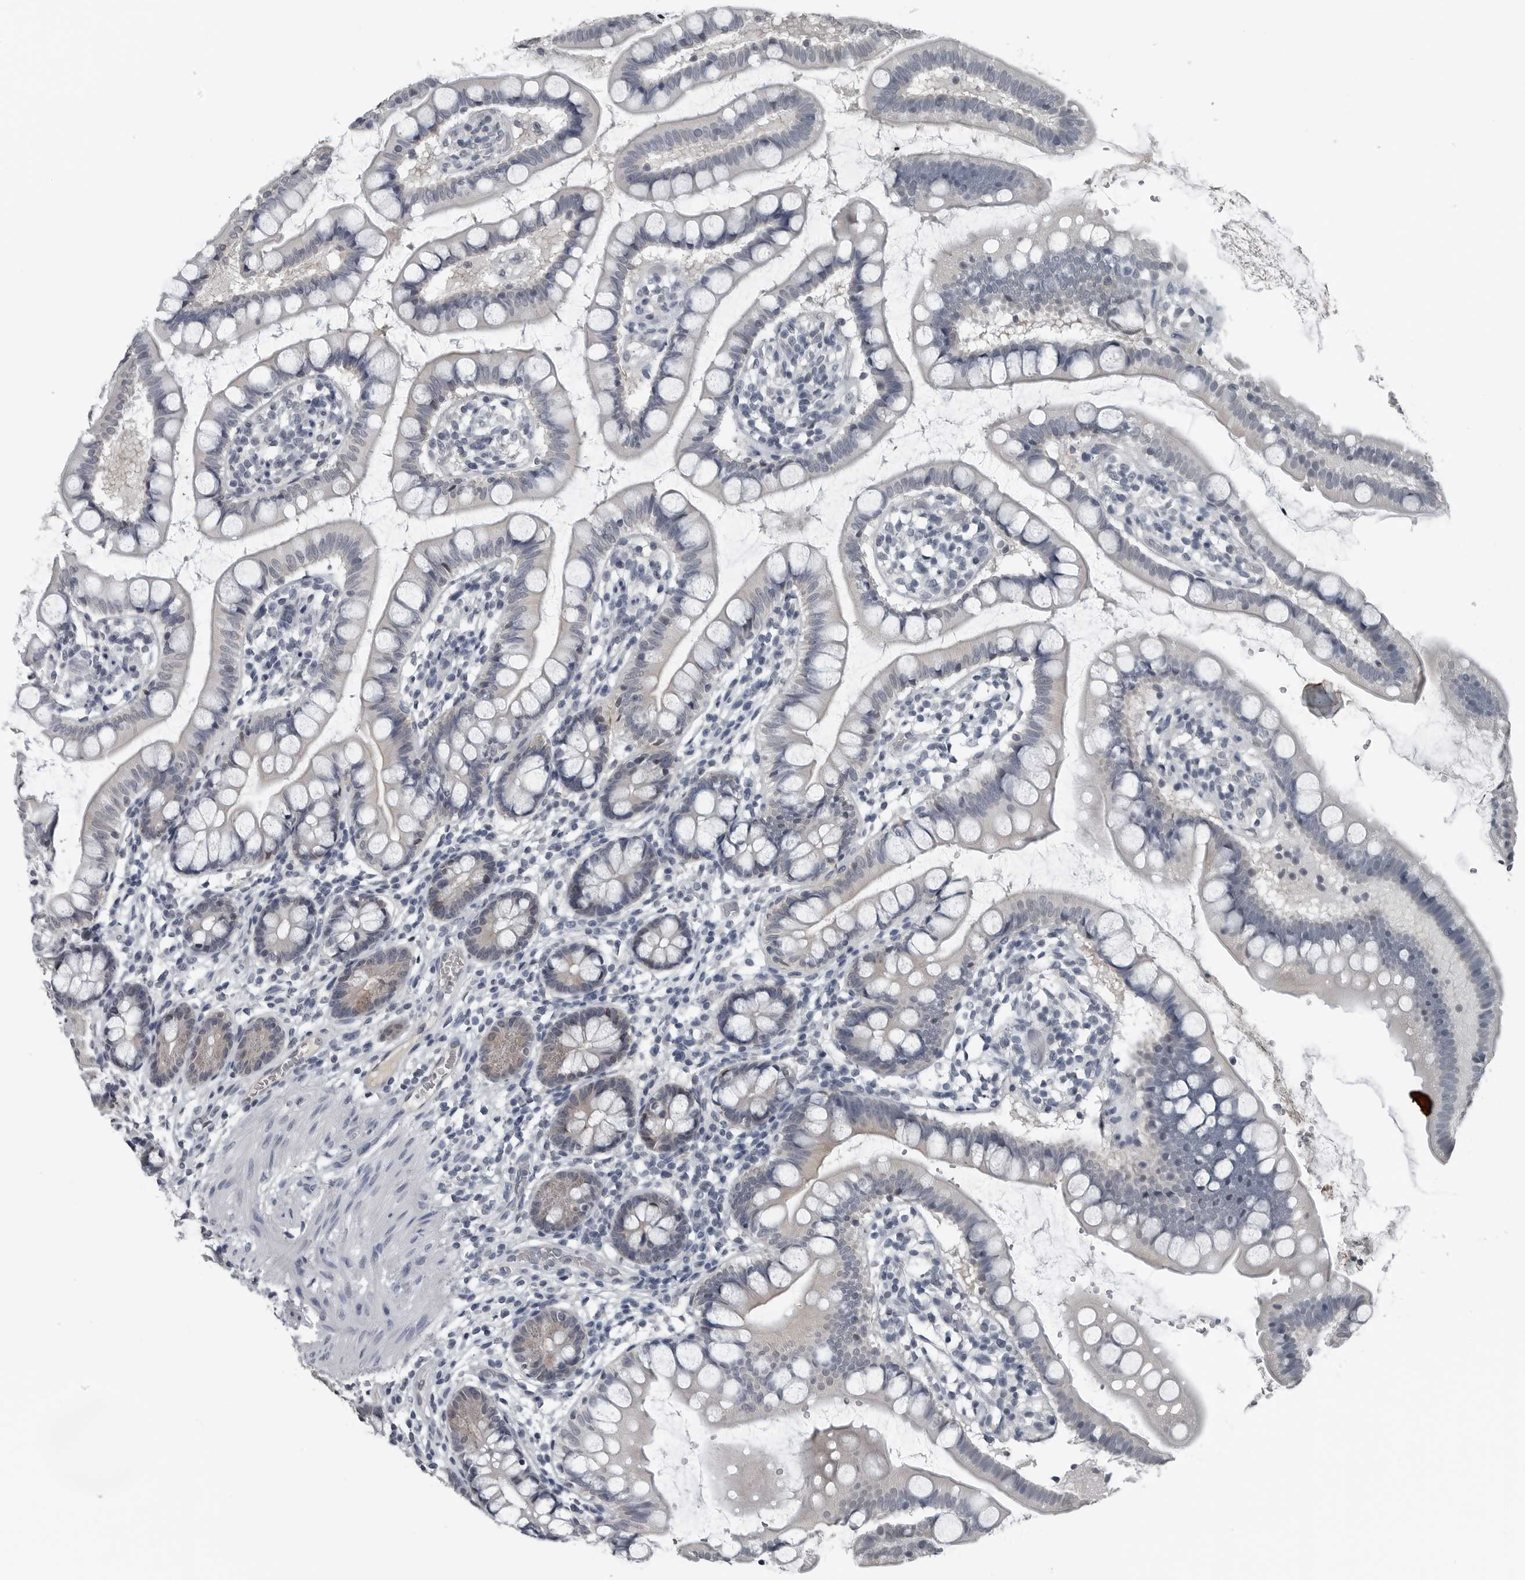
{"staining": {"intensity": "negative", "quantity": "none", "location": "none"}, "tissue": "small intestine", "cell_type": "Glandular cells", "image_type": "normal", "snomed": [{"axis": "morphology", "description": "Normal tissue, NOS"}, {"axis": "topography", "description": "Small intestine"}], "caption": "The histopathology image demonstrates no staining of glandular cells in benign small intestine. (DAB (3,3'-diaminobenzidine) immunohistochemistry, high magnification).", "gene": "SPINK1", "patient": {"sex": "female", "age": 84}}